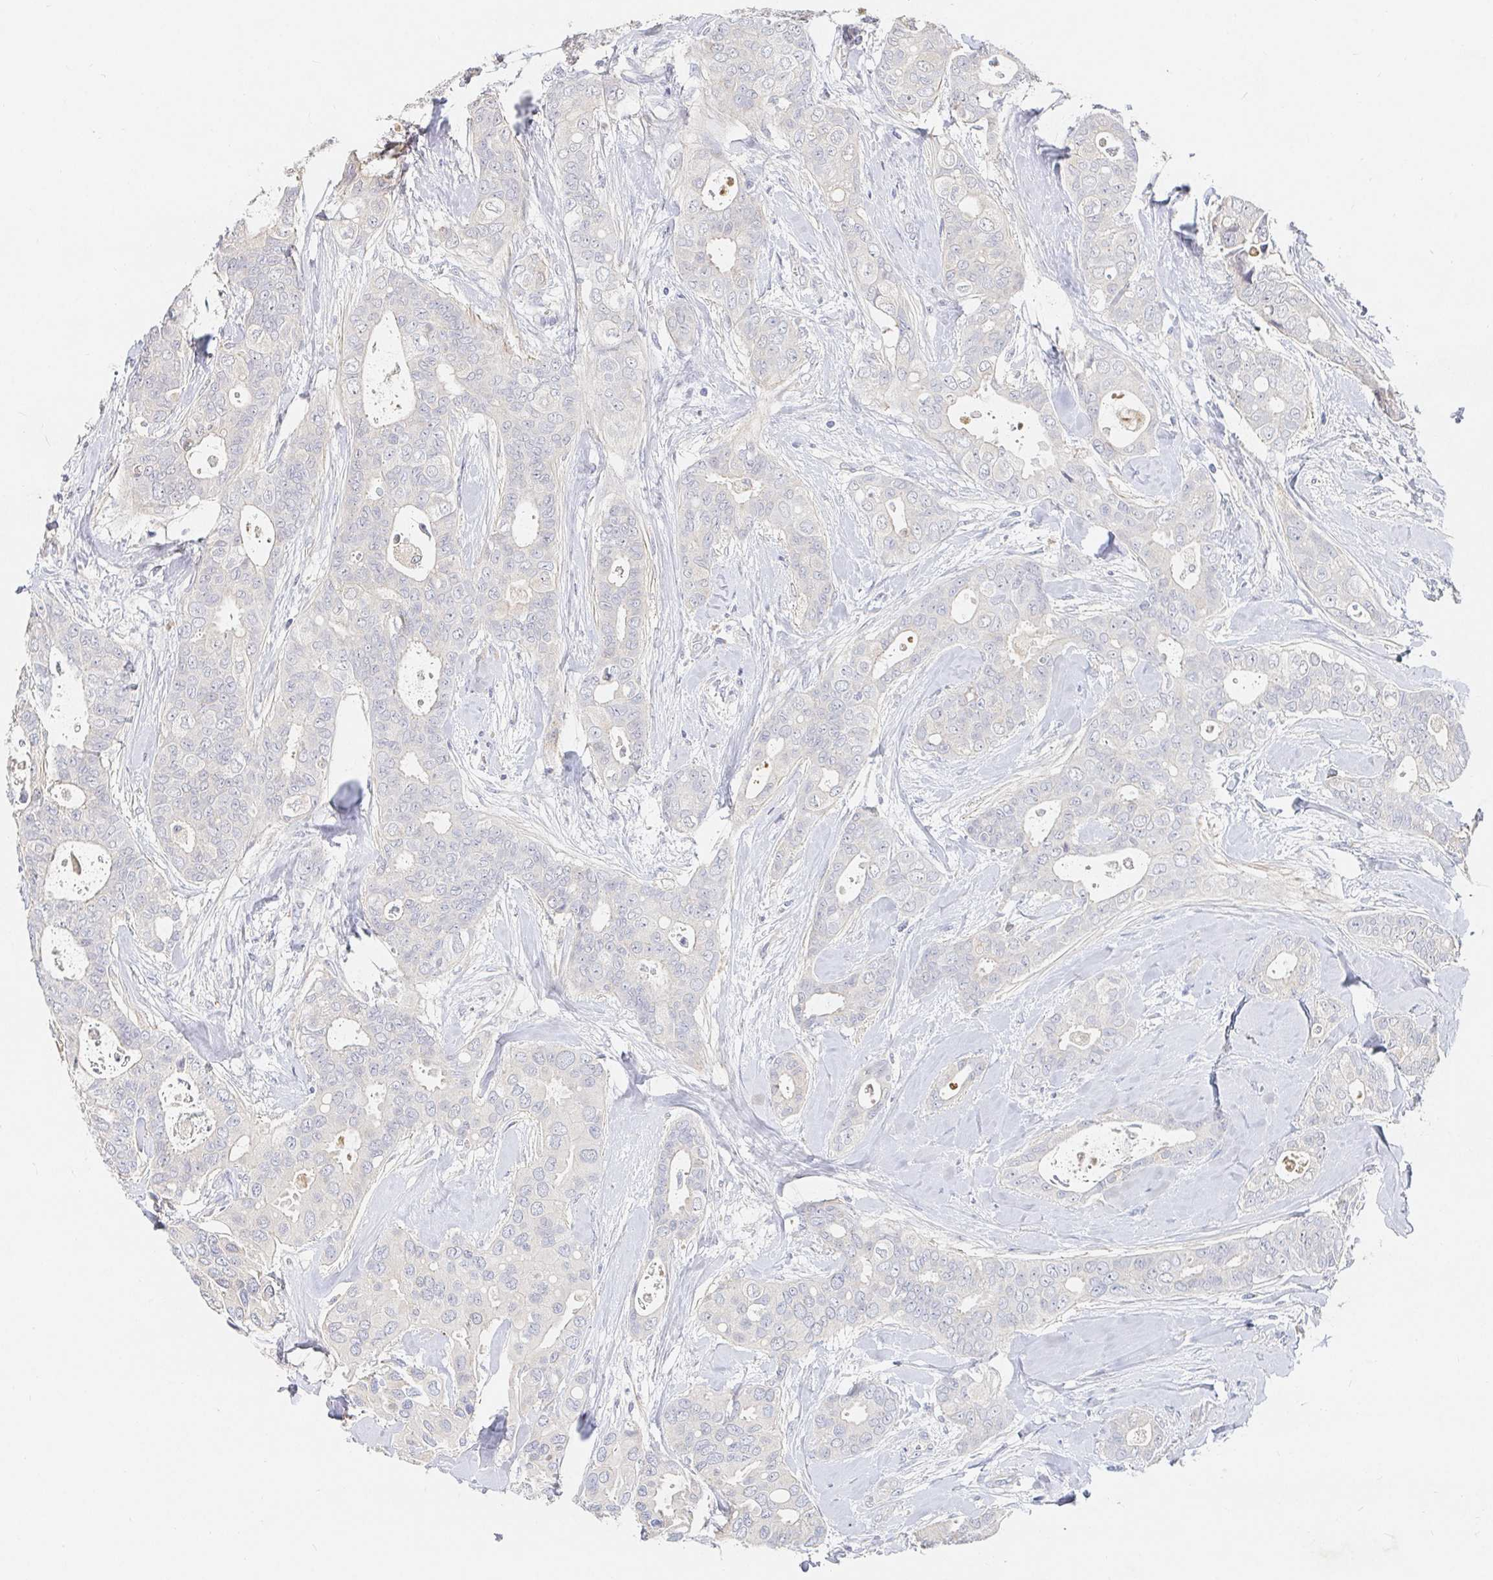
{"staining": {"intensity": "negative", "quantity": "none", "location": "none"}, "tissue": "breast cancer", "cell_type": "Tumor cells", "image_type": "cancer", "snomed": [{"axis": "morphology", "description": "Duct carcinoma"}, {"axis": "topography", "description": "Breast"}], "caption": "IHC of breast cancer demonstrates no staining in tumor cells. (Brightfield microscopy of DAB (3,3'-diaminobenzidine) immunohistochemistry (IHC) at high magnification).", "gene": "NME9", "patient": {"sex": "female", "age": 45}}